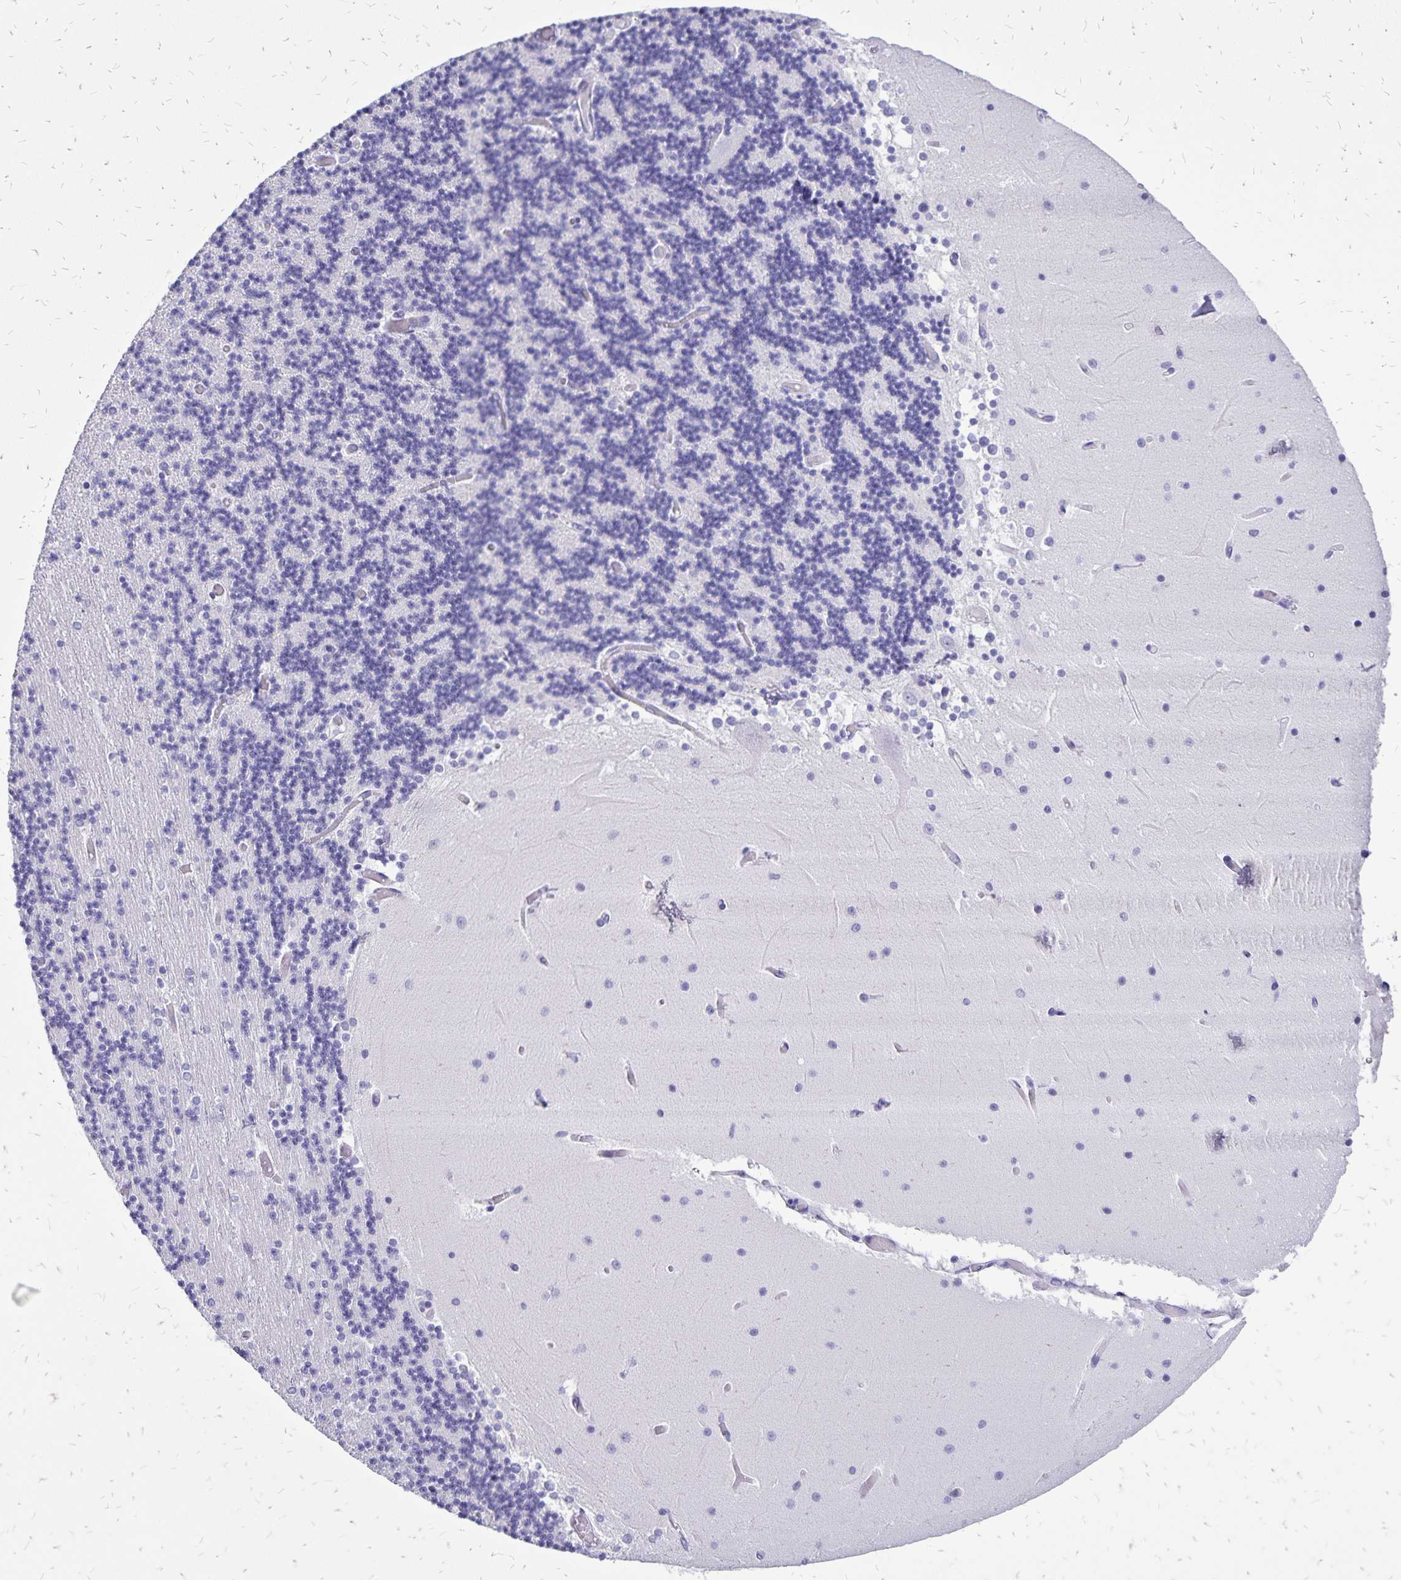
{"staining": {"intensity": "negative", "quantity": "none", "location": "none"}, "tissue": "cerebellum", "cell_type": "Cells in granular layer", "image_type": "normal", "snomed": [{"axis": "morphology", "description": "Normal tissue, NOS"}, {"axis": "topography", "description": "Cerebellum"}], "caption": "Immunohistochemistry micrograph of benign cerebellum: human cerebellum stained with DAB displays no significant protein staining in cells in granular layer.", "gene": "HMGB3", "patient": {"sex": "female", "age": 28}}